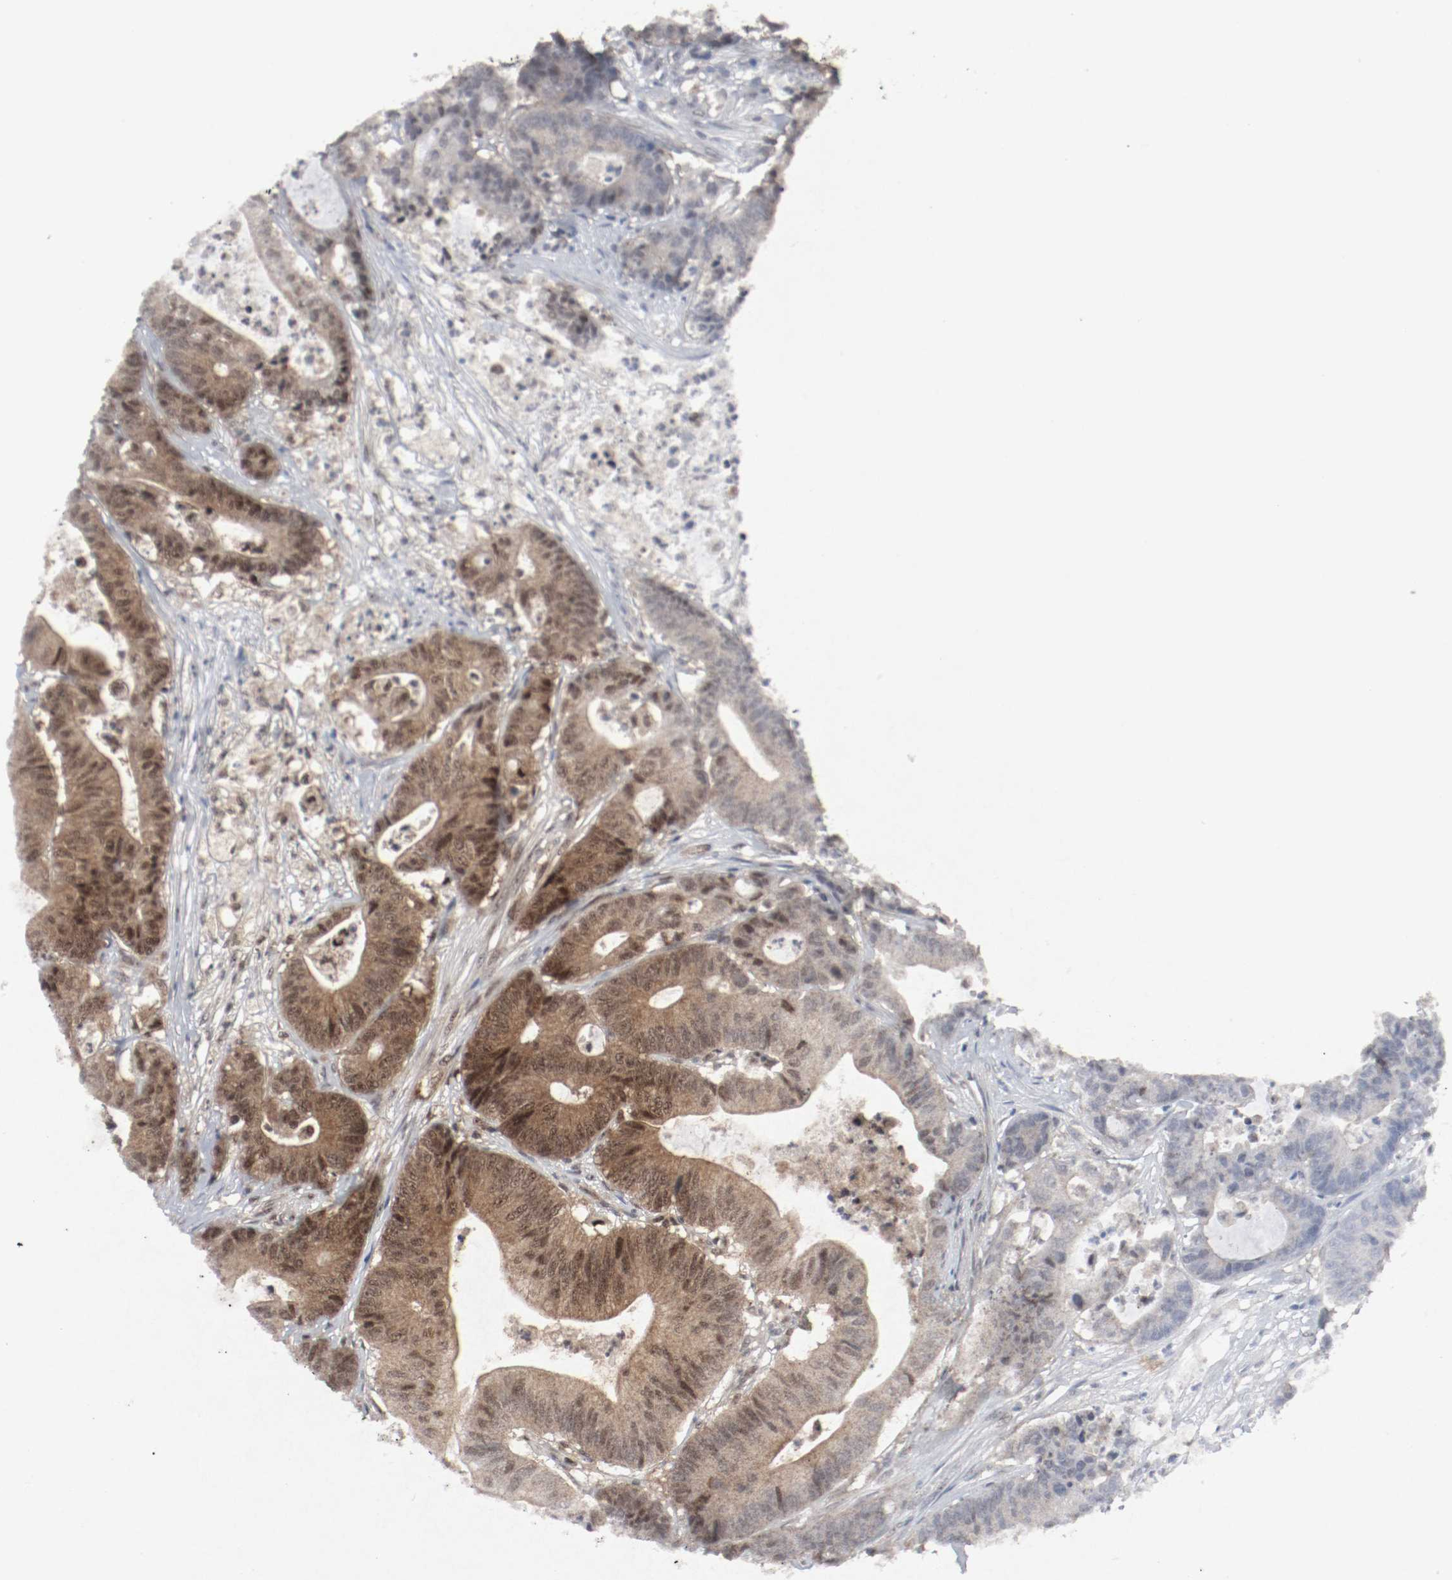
{"staining": {"intensity": "moderate", "quantity": ">75%", "location": "cytoplasmic/membranous,nuclear"}, "tissue": "colorectal cancer", "cell_type": "Tumor cells", "image_type": "cancer", "snomed": [{"axis": "morphology", "description": "Adenocarcinoma, NOS"}, {"axis": "topography", "description": "Colon"}], "caption": "An immunohistochemistry micrograph of neoplastic tissue is shown. Protein staining in brown labels moderate cytoplasmic/membranous and nuclear positivity in colorectal cancer (adenocarcinoma) within tumor cells.", "gene": "CSNK2B", "patient": {"sex": "female", "age": 84}}